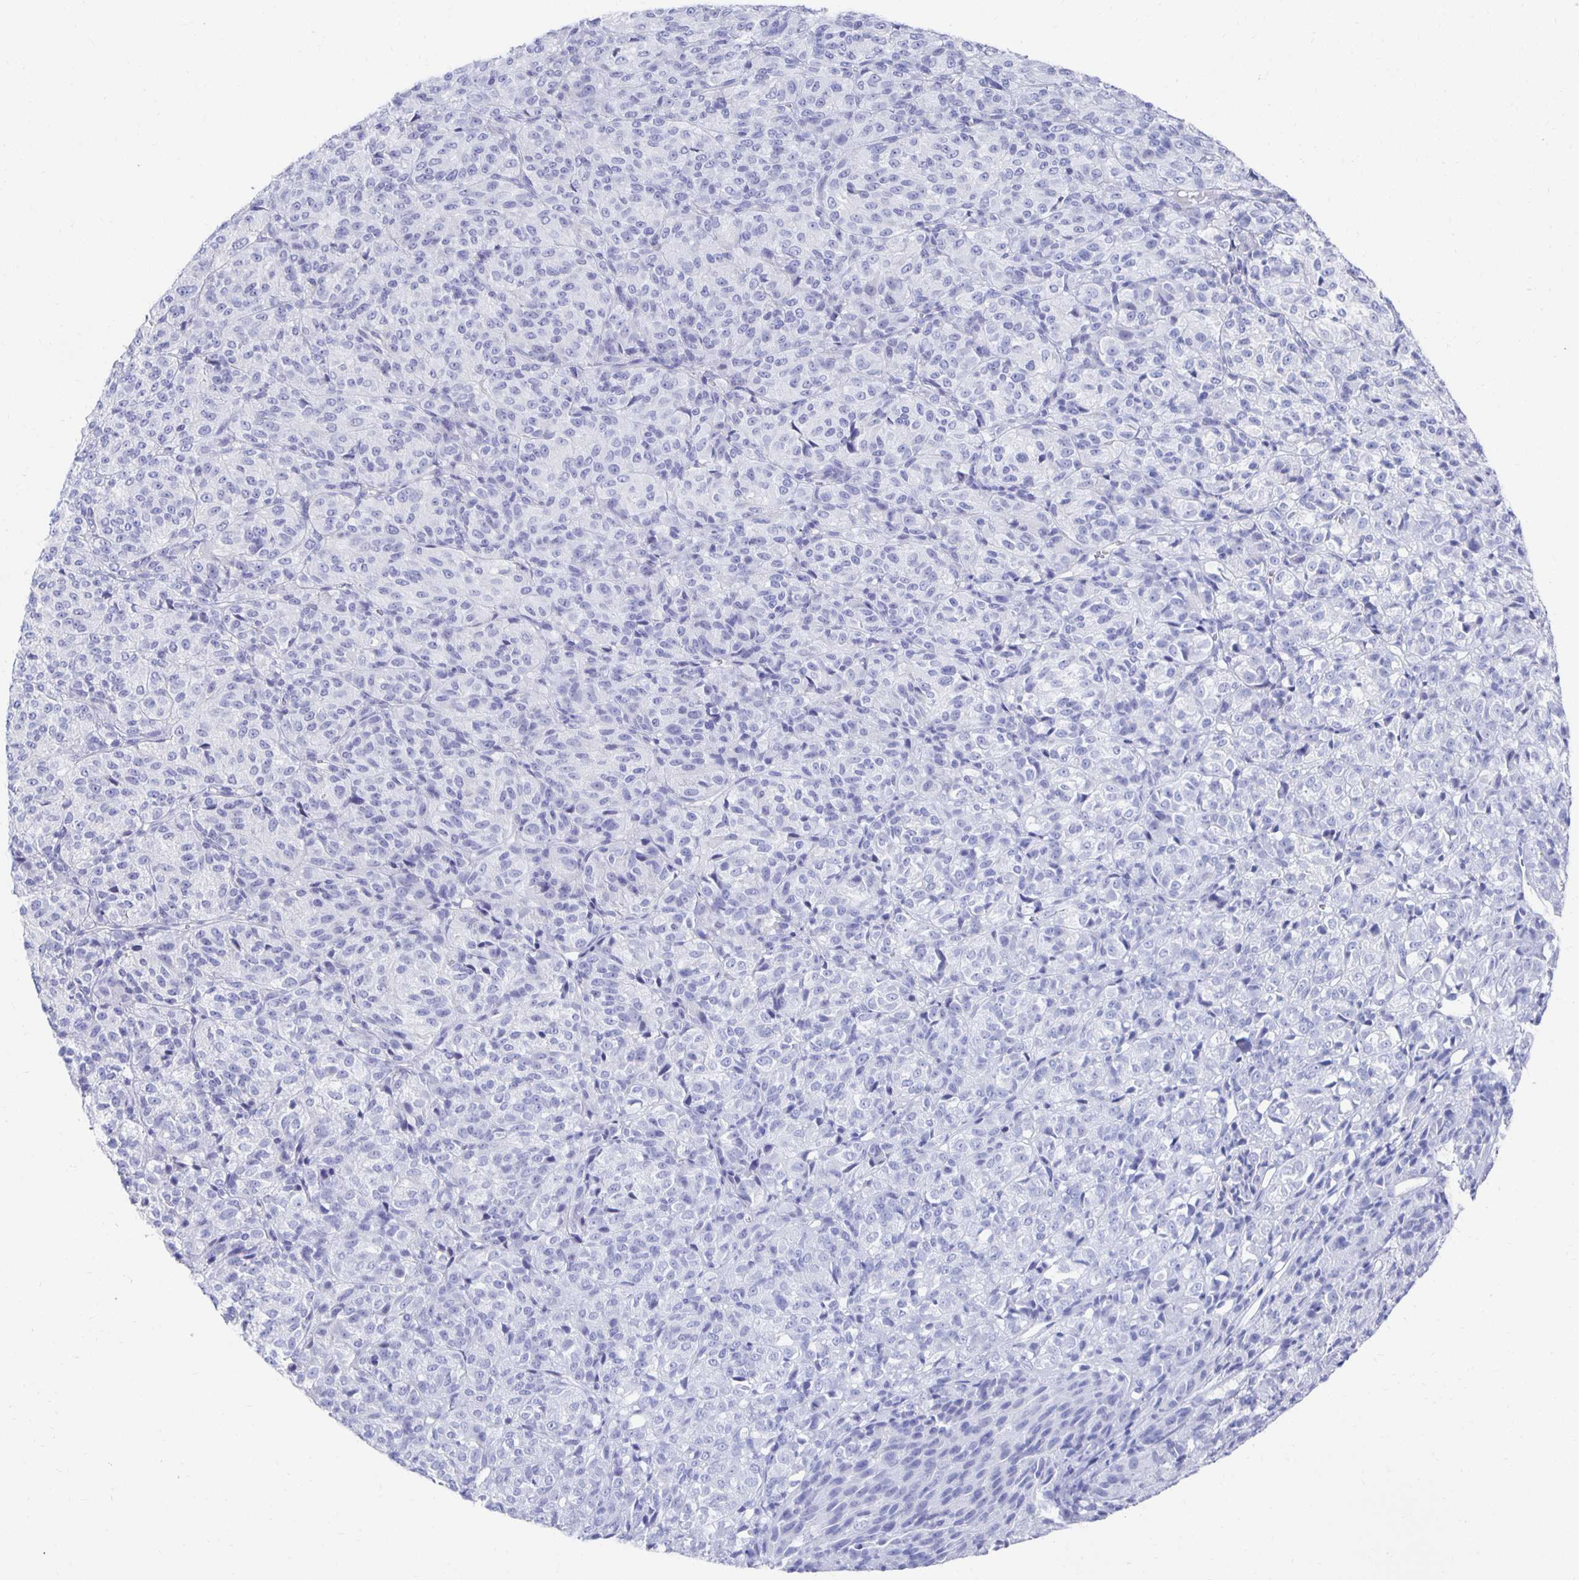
{"staining": {"intensity": "negative", "quantity": "none", "location": "none"}, "tissue": "melanoma", "cell_type": "Tumor cells", "image_type": "cancer", "snomed": [{"axis": "morphology", "description": "Malignant melanoma, Metastatic site"}, {"axis": "topography", "description": "Brain"}], "caption": "A micrograph of malignant melanoma (metastatic site) stained for a protein reveals no brown staining in tumor cells.", "gene": "PRDM7", "patient": {"sex": "female", "age": 56}}